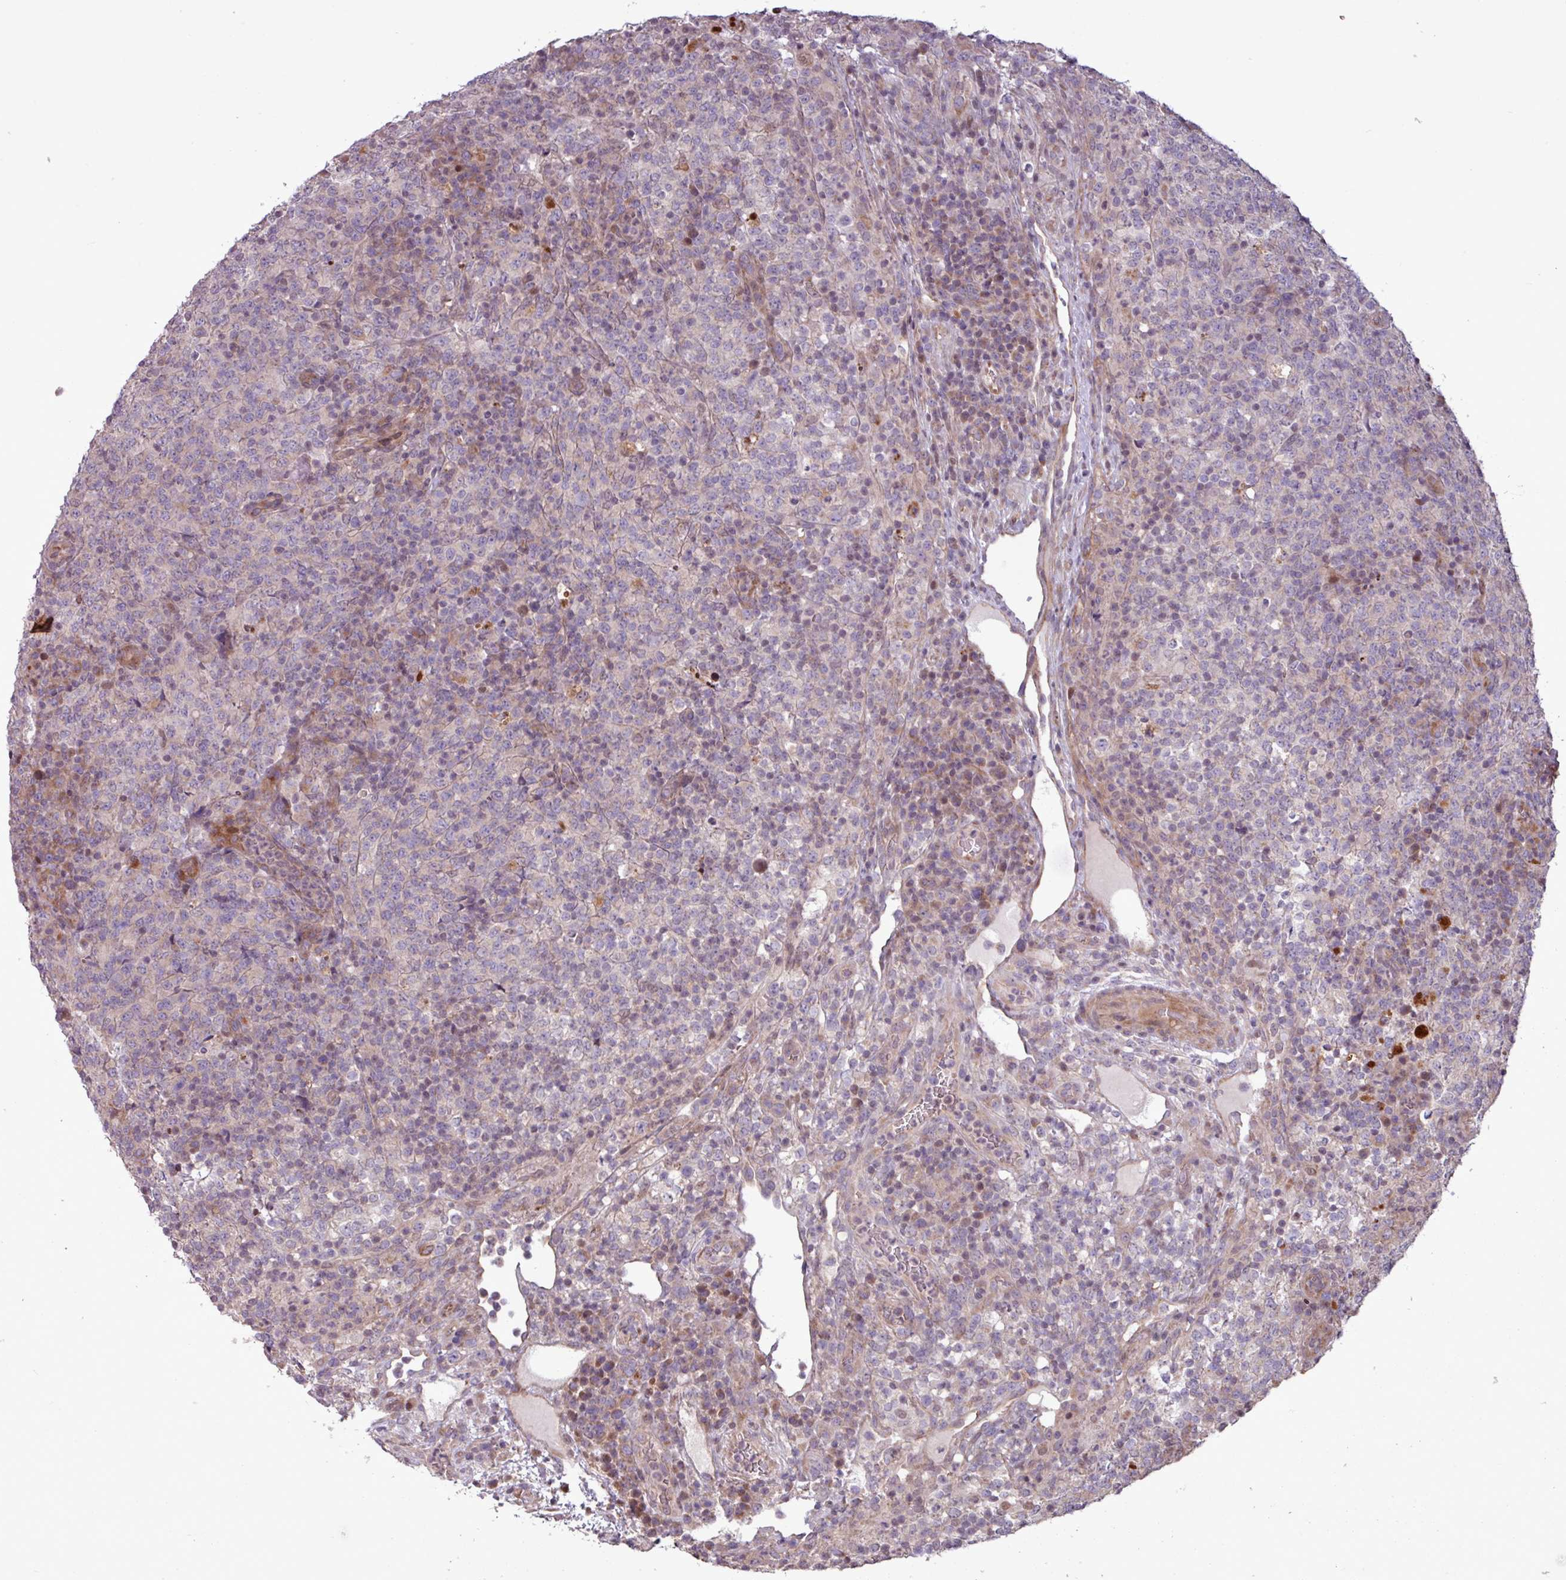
{"staining": {"intensity": "weak", "quantity": "<25%", "location": "cytoplasmic/membranous"}, "tissue": "lymphoma", "cell_type": "Tumor cells", "image_type": "cancer", "snomed": [{"axis": "morphology", "description": "Malignant lymphoma, non-Hodgkin's type, High grade"}, {"axis": "topography", "description": "Lymph node"}], "caption": "Immunohistochemical staining of human malignant lymphoma, non-Hodgkin's type (high-grade) reveals no significant expression in tumor cells. Nuclei are stained in blue.", "gene": "PDPR", "patient": {"sex": "male", "age": 54}}